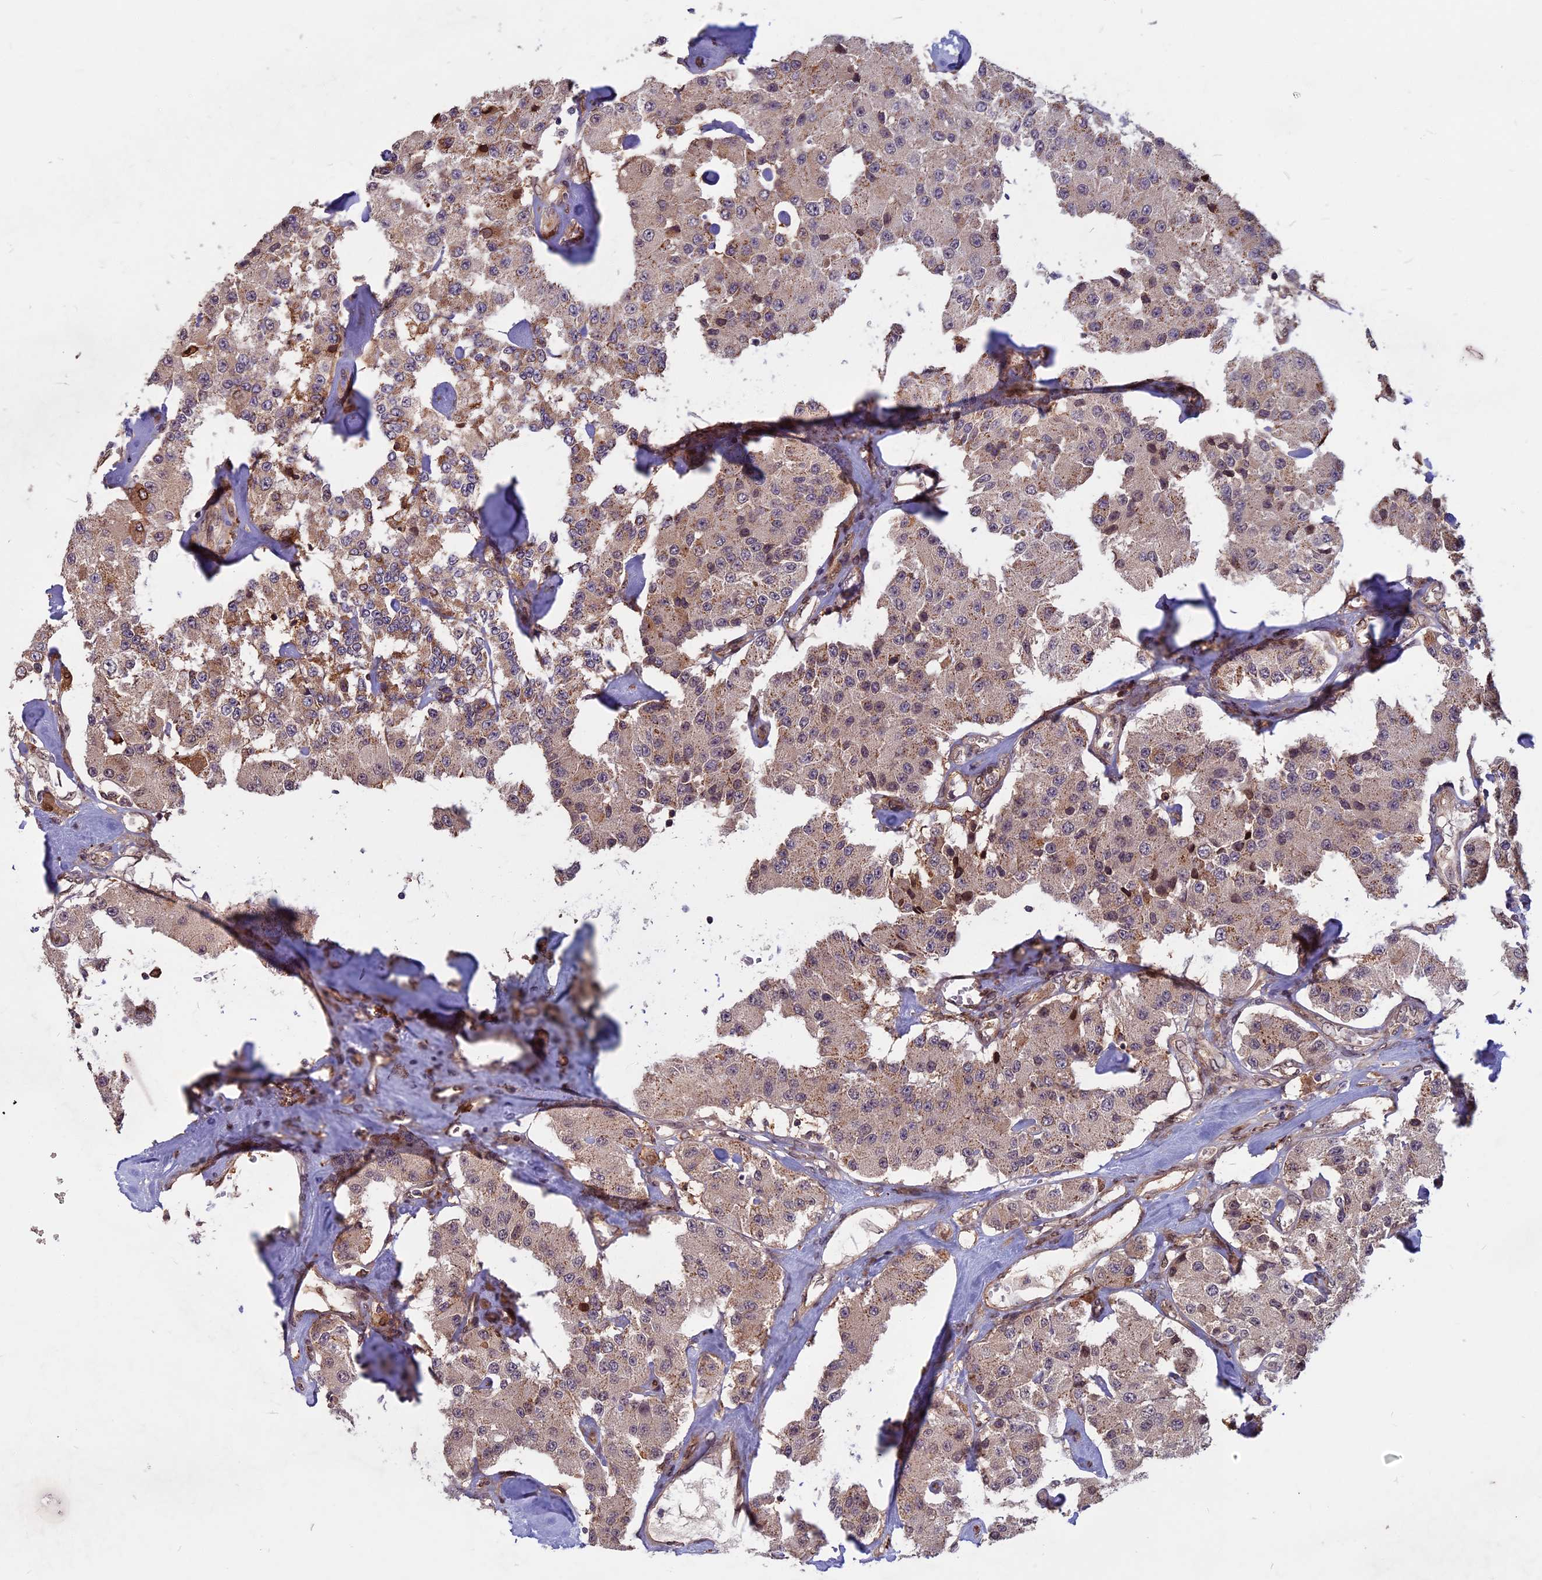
{"staining": {"intensity": "weak", "quantity": "25%-75%", "location": "cytoplasmic/membranous"}, "tissue": "carcinoid", "cell_type": "Tumor cells", "image_type": "cancer", "snomed": [{"axis": "morphology", "description": "Carcinoid, malignant, NOS"}, {"axis": "topography", "description": "Pancreas"}], "caption": "Tumor cells show low levels of weak cytoplasmic/membranous expression in about 25%-75% of cells in human carcinoid. The protein is stained brown, and the nuclei are stained in blue (DAB (3,3'-diaminobenzidine) IHC with brightfield microscopy, high magnification).", "gene": "SPG11", "patient": {"sex": "male", "age": 41}}